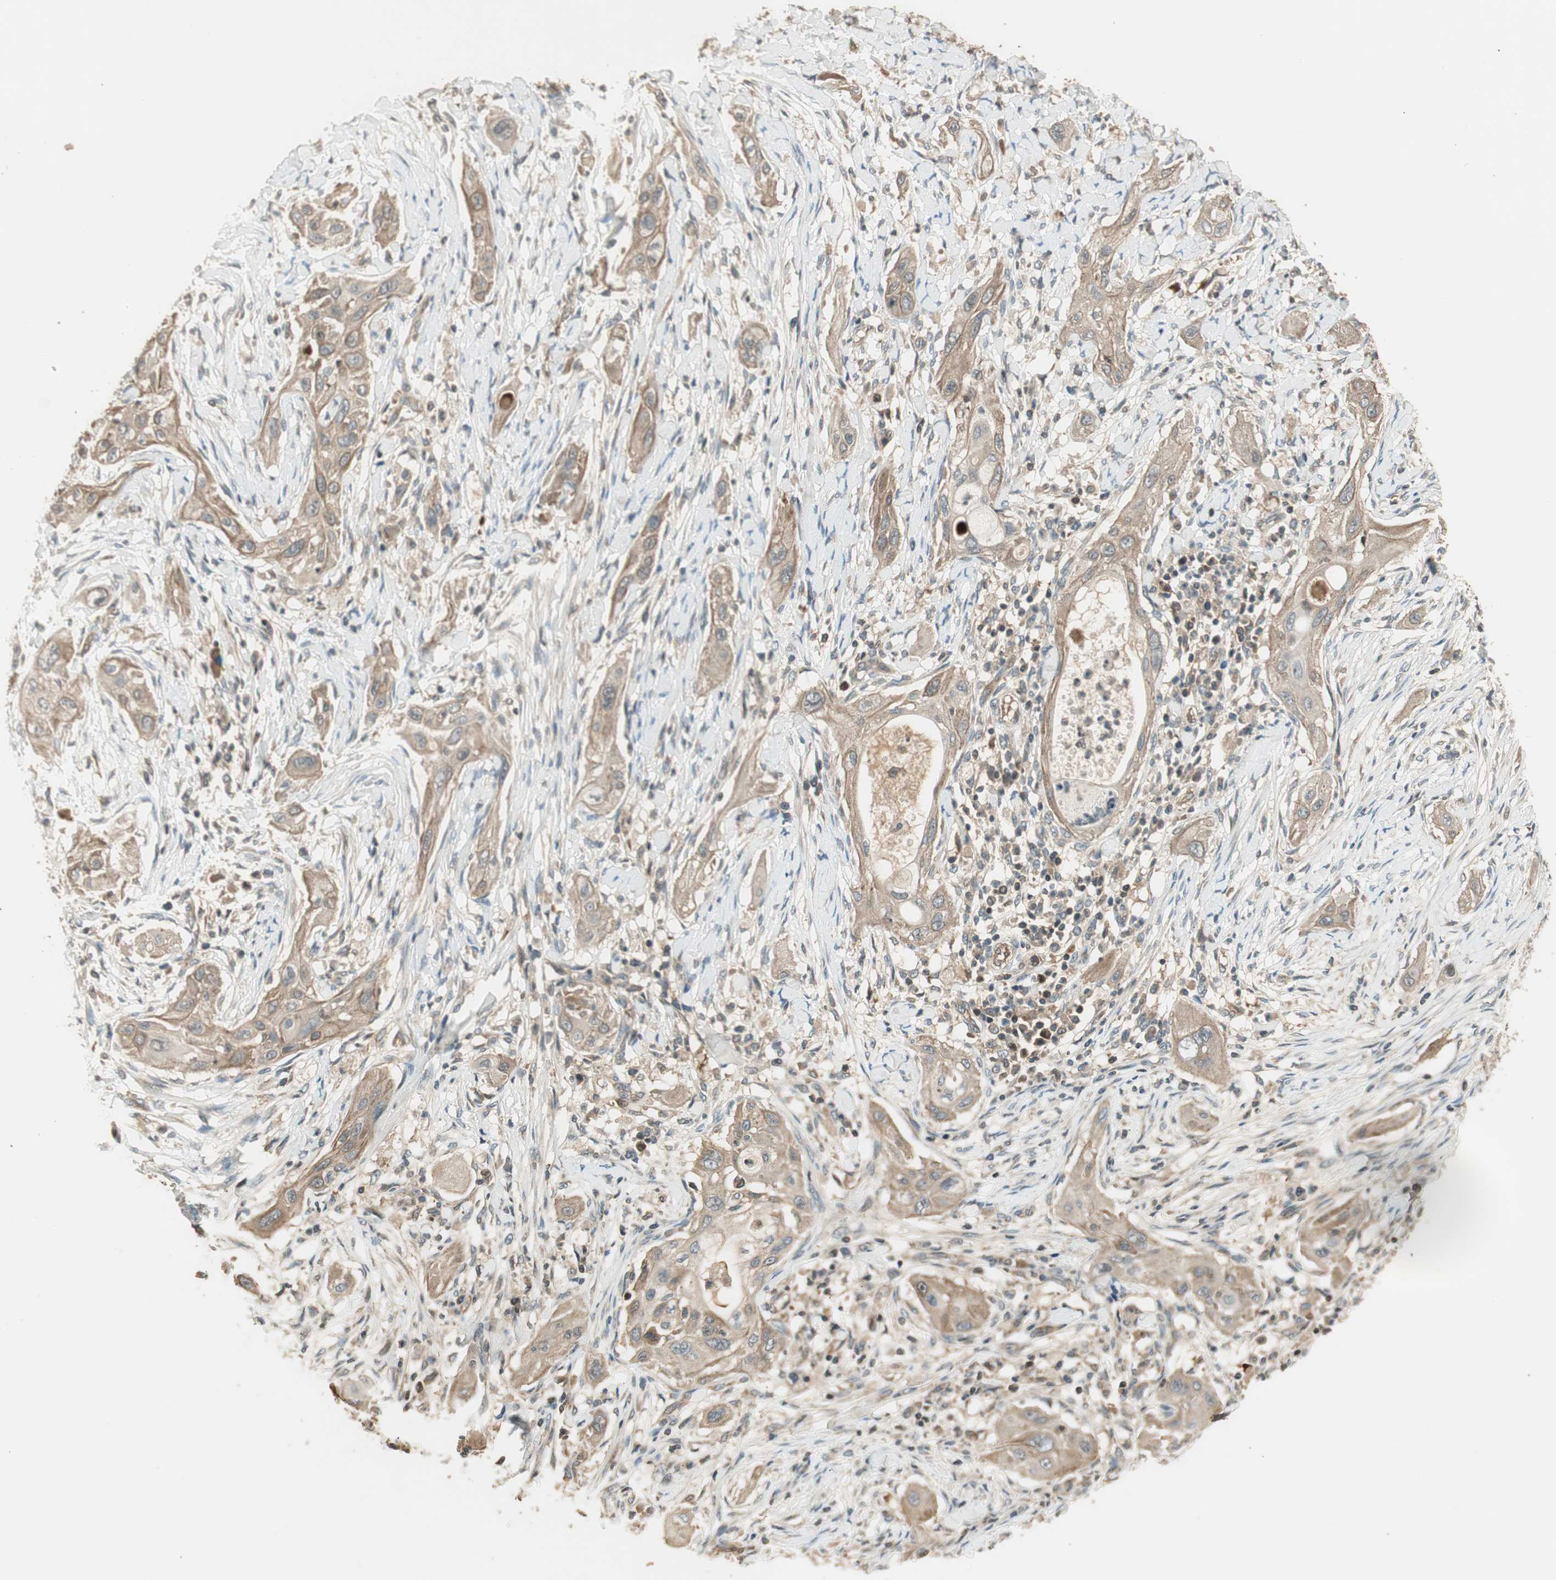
{"staining": {"intensity": "weak", "quantity": ">75%", "location": "cytoplasmic/membranous"}, "tissue": "lung cancer", "cell_type": "Tumor cells", "image_type": "cancer", "snomed": [{"axis": "morphology", "description": "Squamous cell carcinoma, NOS"}, {"axis": "topography", "description": "Lung"}], "caption": "High-power microscopy captured an immunohistochemistry (IHC) histopathology image of lung cancer (squamous cell carcinoma), revealing weak cytoplasmic/membranous staining in about >75% of tumor cells. (IHC, brightfield microscopy, high magnification).", "gene": "PFDN5", "patient": {"sex": "female", "age": 47}}